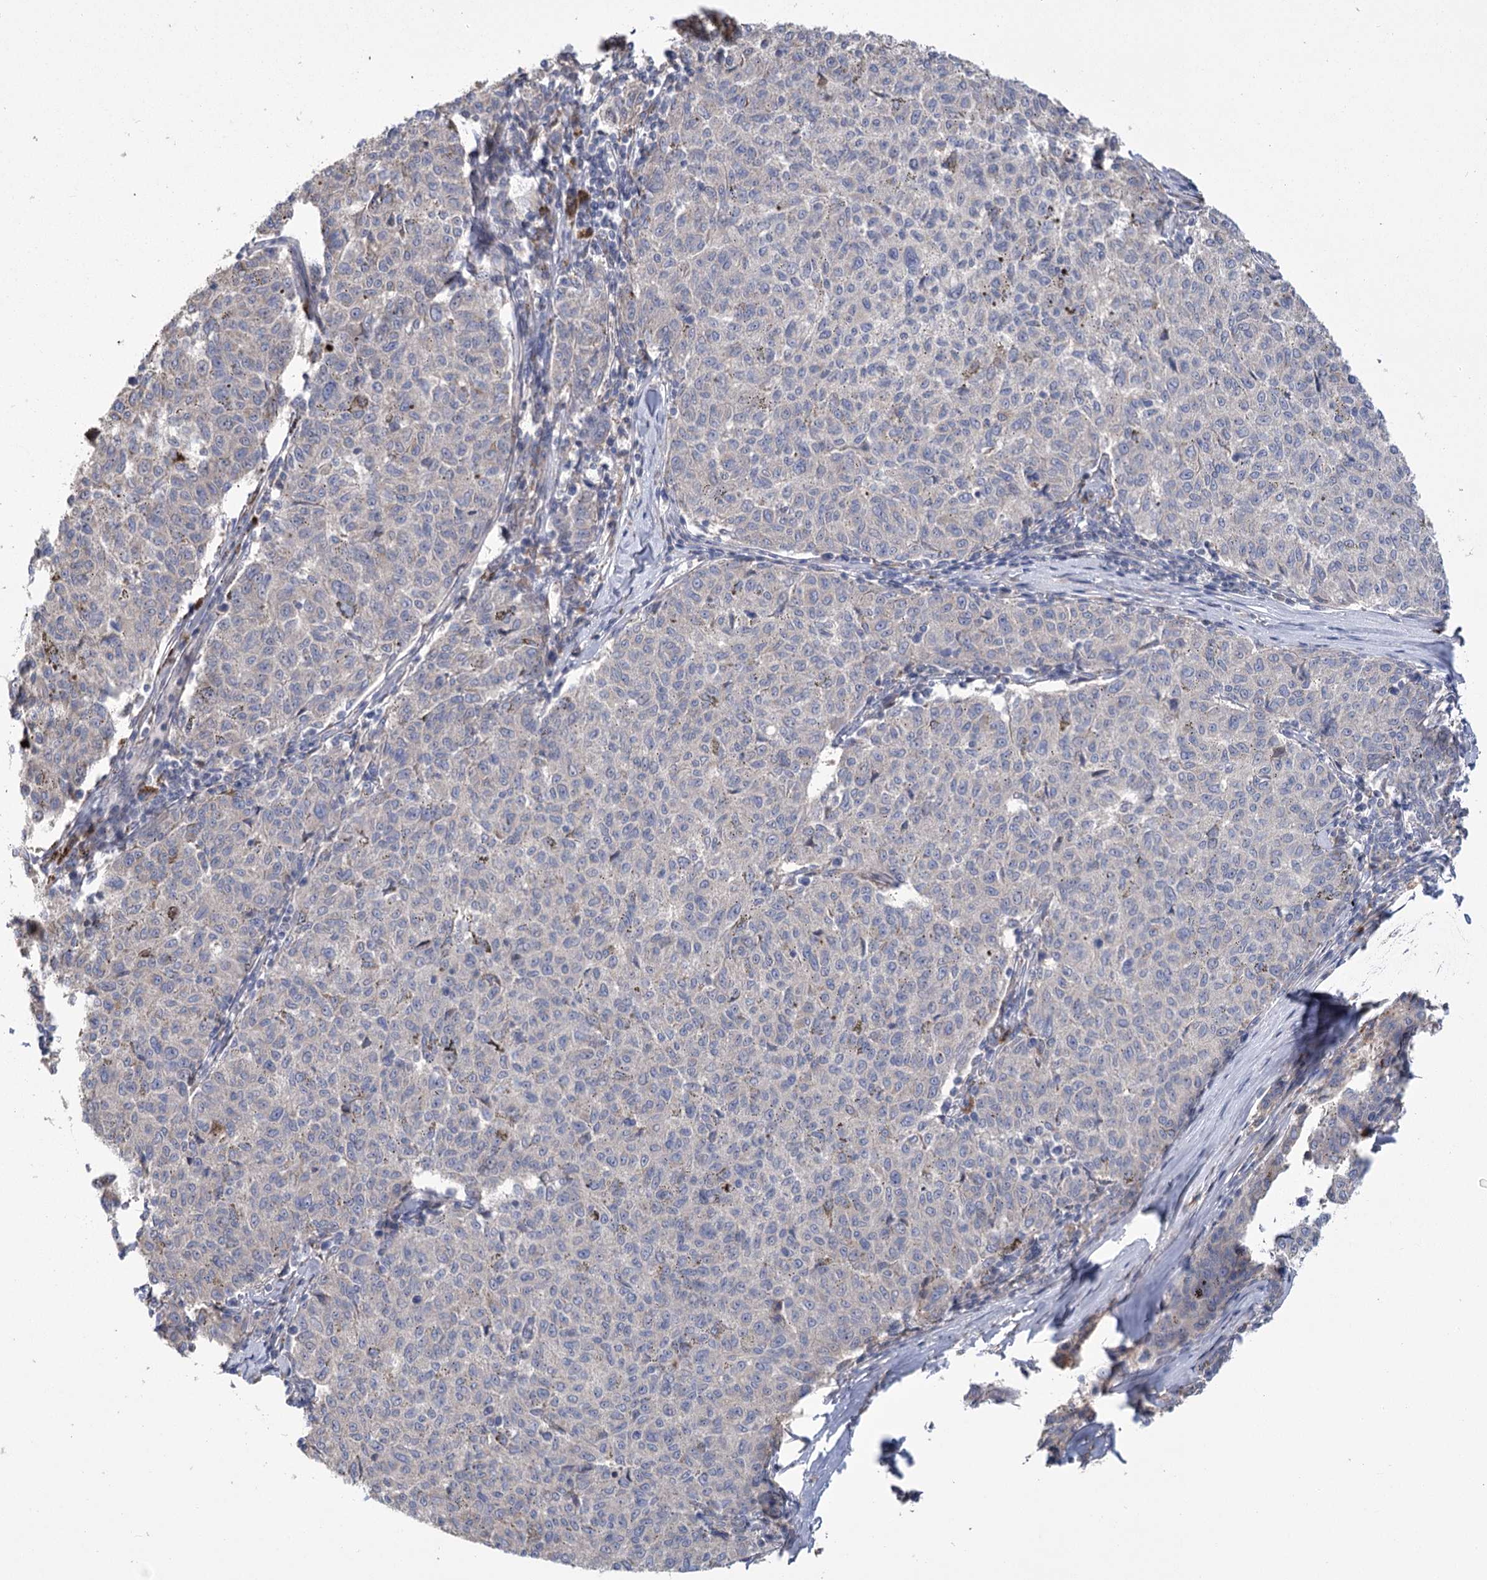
{"staining": {"intensity": "negative", "quantity": "none", "location": "none"}, "tissue": "melanoma", "cell_type": "Tumor cells", "image_type": "cancer", "snomed": [{"axis": "morphology", "description": "Malignant melanoma, NOS"}, {"axis": "topography", "description": "Skin"}], "caption": "Immunohistochemical staining of malignant melanoma demonstrates no significant expression in tumor cells.", "gene": "PBLD", "patient": {"sex": "female", "age": 72}}